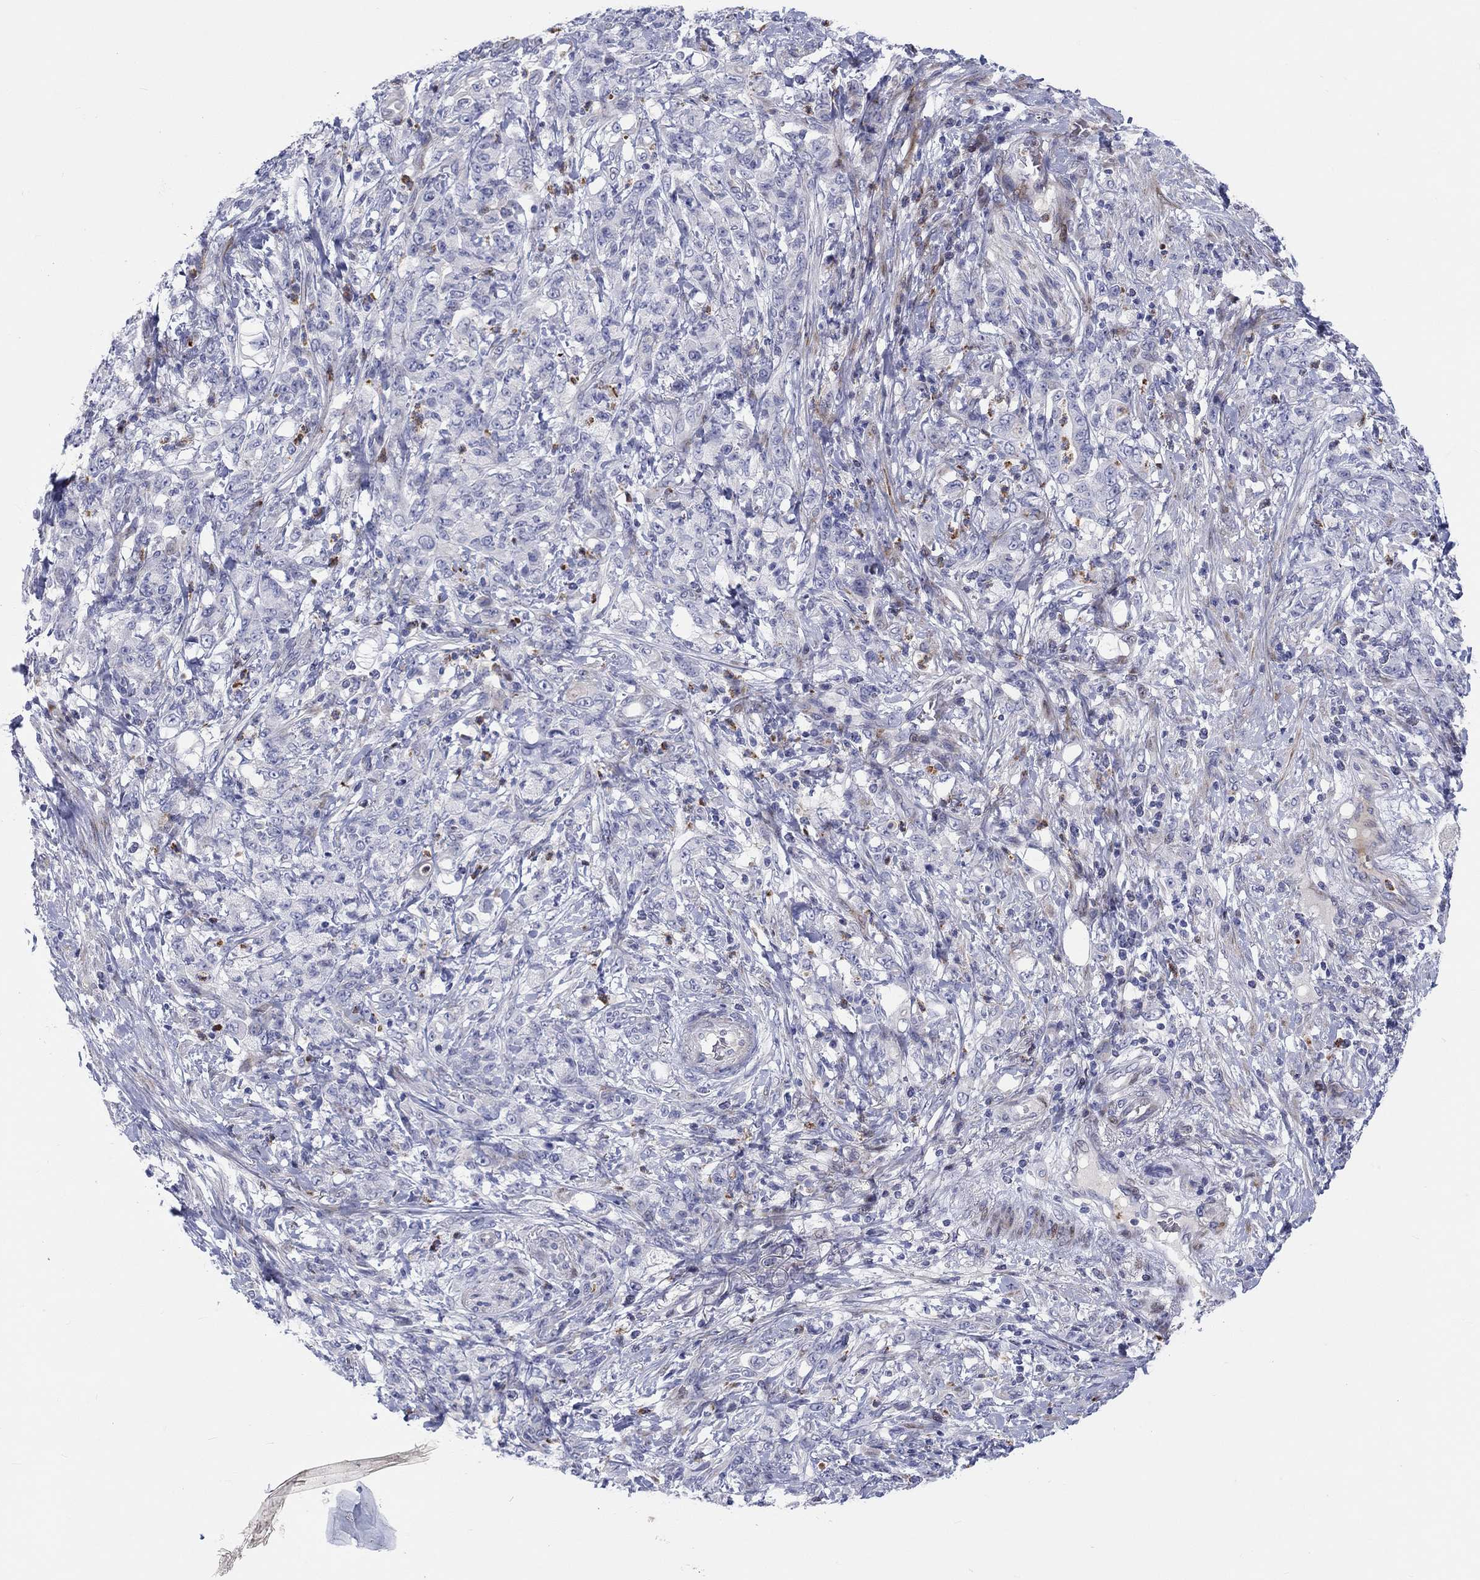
{"staining": {"intensity": "negative", "quantity": "none", "location": "none"}, "tissue": "stomach cancer", "cell_type": "Tumor cells", "image_type": "cancer", "snomed": [{"axis": "morphology", "description": "Adenocarcinoma, NOS"}, {"axis": "topography", "description": "Stomach"}], "caption": "Immunohistochemistry micrograph of human stomach cancer stained for a protein (brown), which demonstrates no expression in tumor cells.", "gene": "ARHGAP36", "patient": {"sex": "female", "age": 79}}